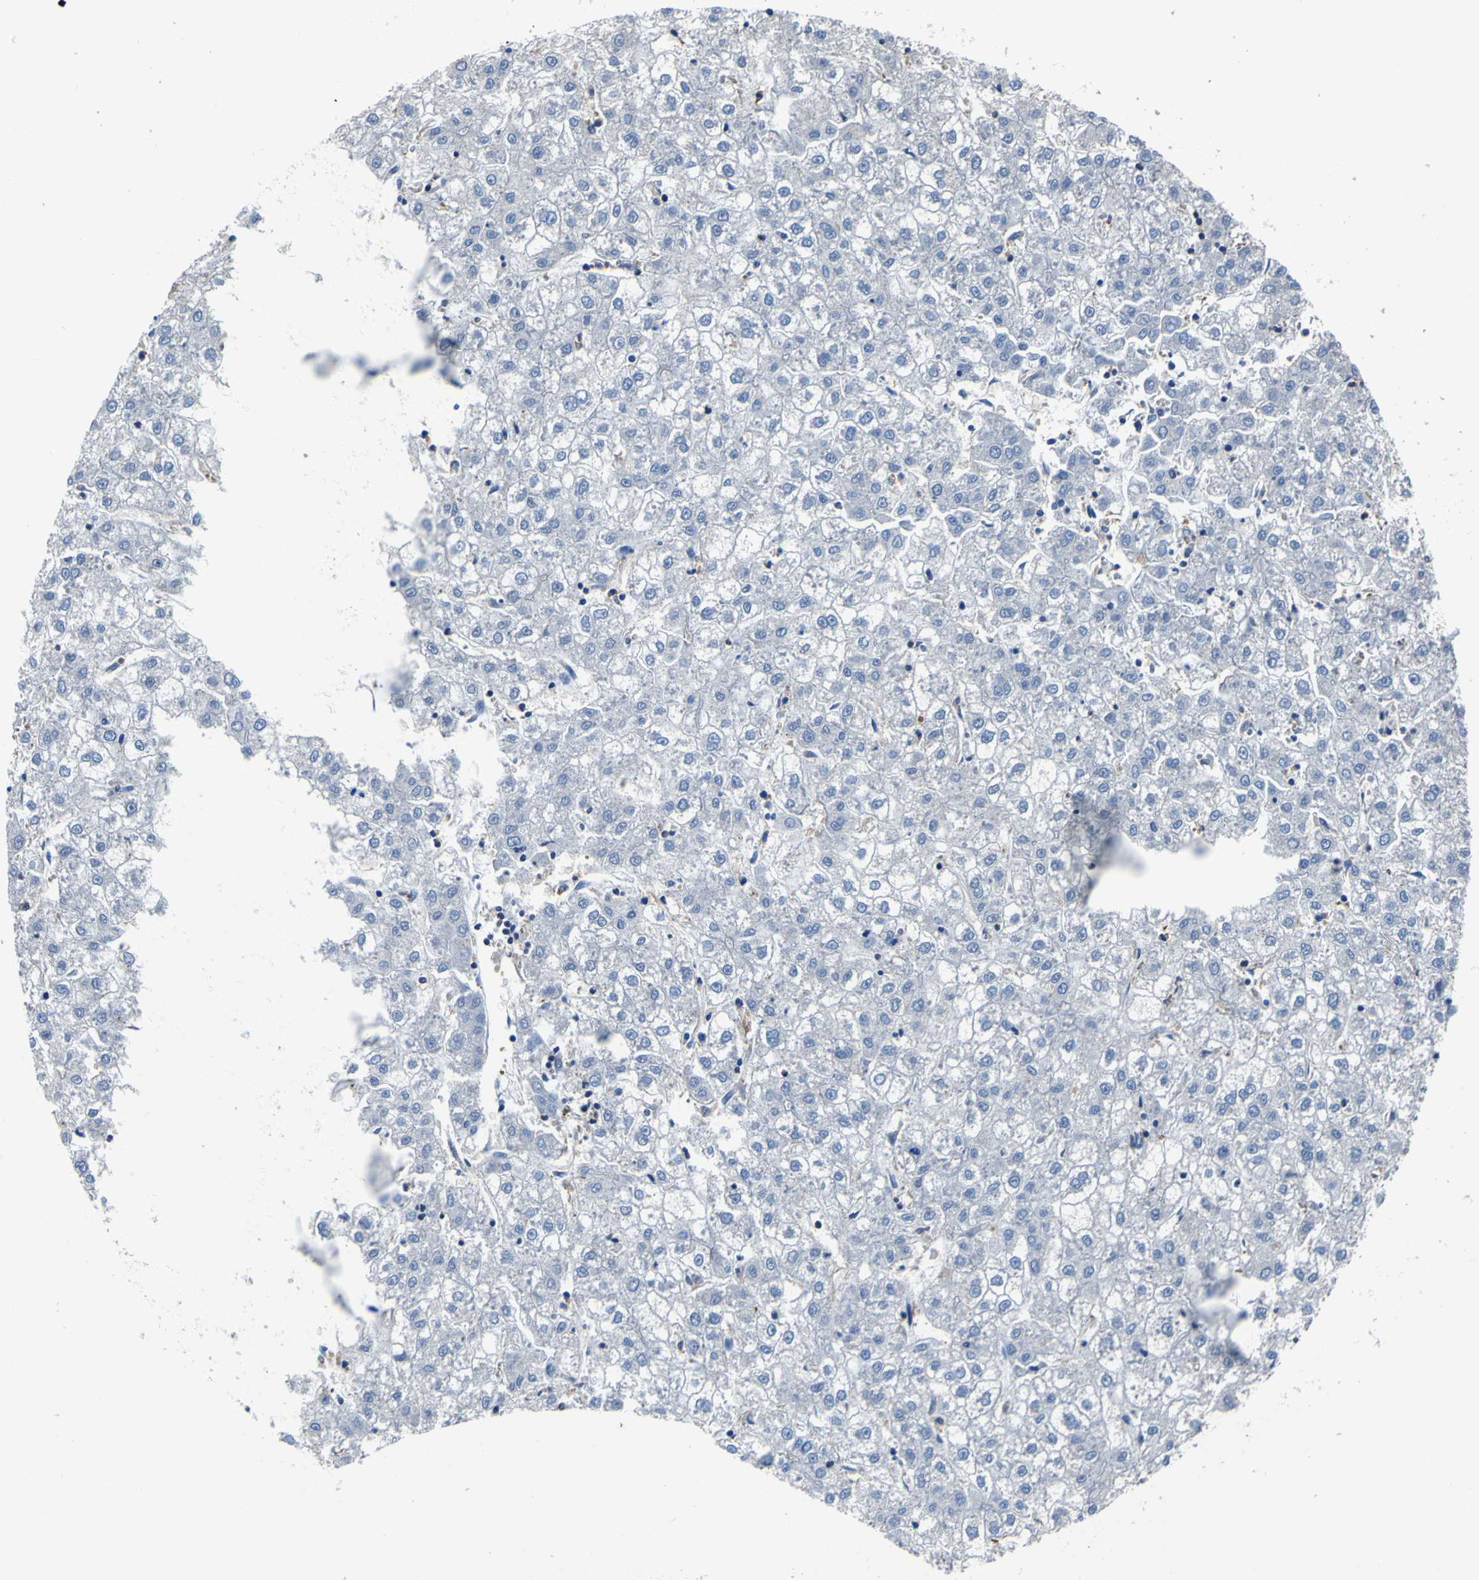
{"staining": {"intensity": "negative", "quantity": "none", "location": "none"}, "tissue": "liver cancer", "cell_type": "Tumor cells", "image_type": "cancer", "snomed": [{"axis": "morphology", "description": "Carcinoma, Hepatocellular, NOS"}, {"axis": "topography", "description": "Liver"}], "caption": "Human liver cancer (hepatocellular carcinoma) stained for a protein using IHC displays no positivity in tumor cells.", "gene": "CNR2", "patient": {"sex": "male", "age": 72}}